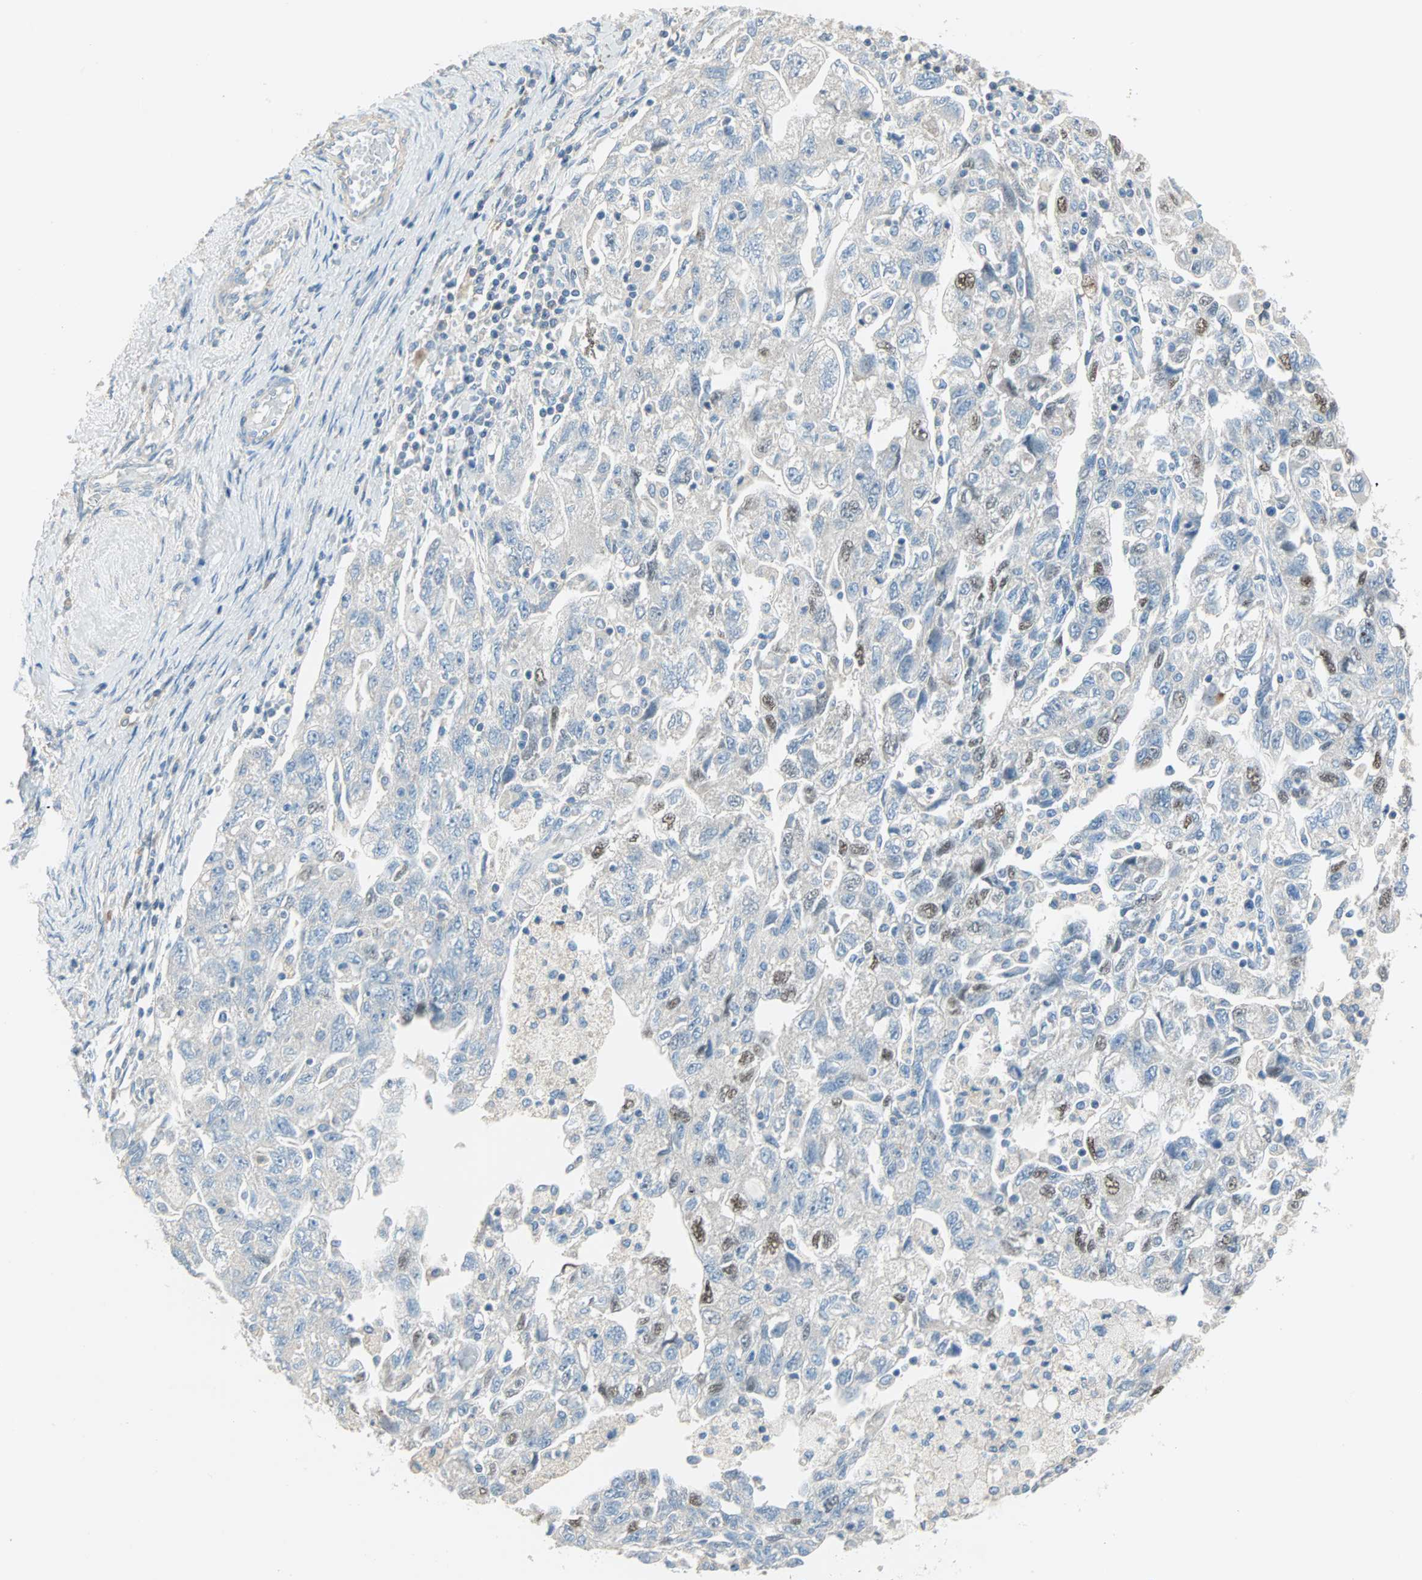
{"staining": {"intensity": "moderate", "quantity": "<25%", "location": "nuclear"}, "tissue": "ovarian cancer", "cell_type": "Tumor cells", "image_type": "cancer", "snomed": [{"axis": "morphology", "description": "Carcinoma, NOS"}, {"axis": "morphology", "description": "Cystadenocarcinoma, serous, NOS"}, {"axis": "topography", "description": "Ovary"}], "caption": "Immunohistochemistry (IHC) (DAB (3,3'-diaminobenzidine)) staining of ovarian serous cystadenocarcinoma shows moderate nuclear protein positivity in about <25% of tumor cells.", "gene": "ACVRL1", "patient": {"sex": "female", "age": 69}}